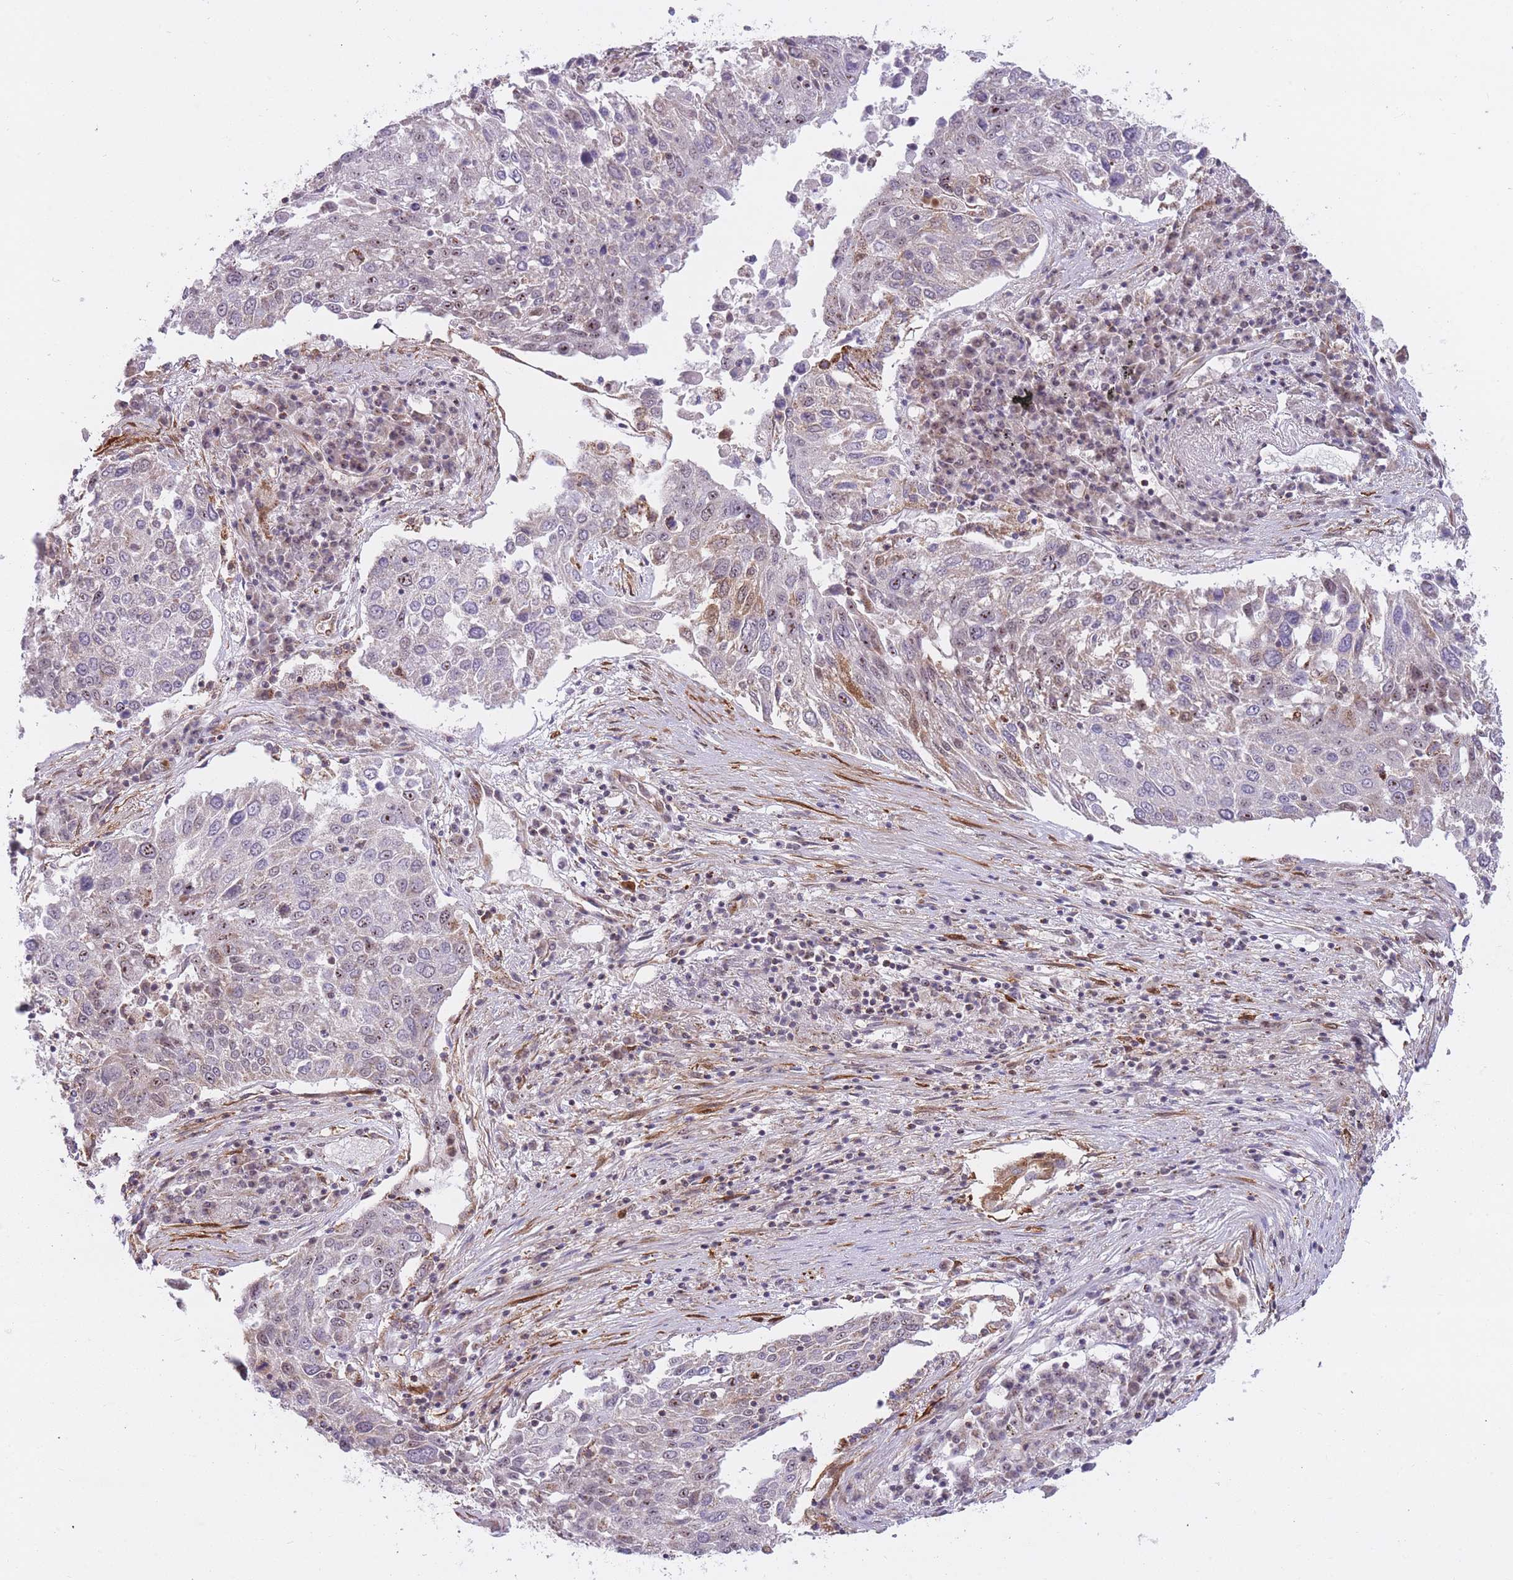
{"staining": {"intensity": "negative", "quantity": "none", "location": "none"}, "tissue": "lung cancer", "cell_type": "Tumor cells", "image_type": "cancer", "snomed": [{"axis": "morphology", "description": "Squamous cell carcinoma, NOS"}, {"axis": "topography", "description": "Lung"}], "caption": "This is a micrograph of IHC staining of lung cancer, which shows no staining in tumor cells.", "gene": "DPYSL4", "patient": {"sex": "male", "age": 65}}